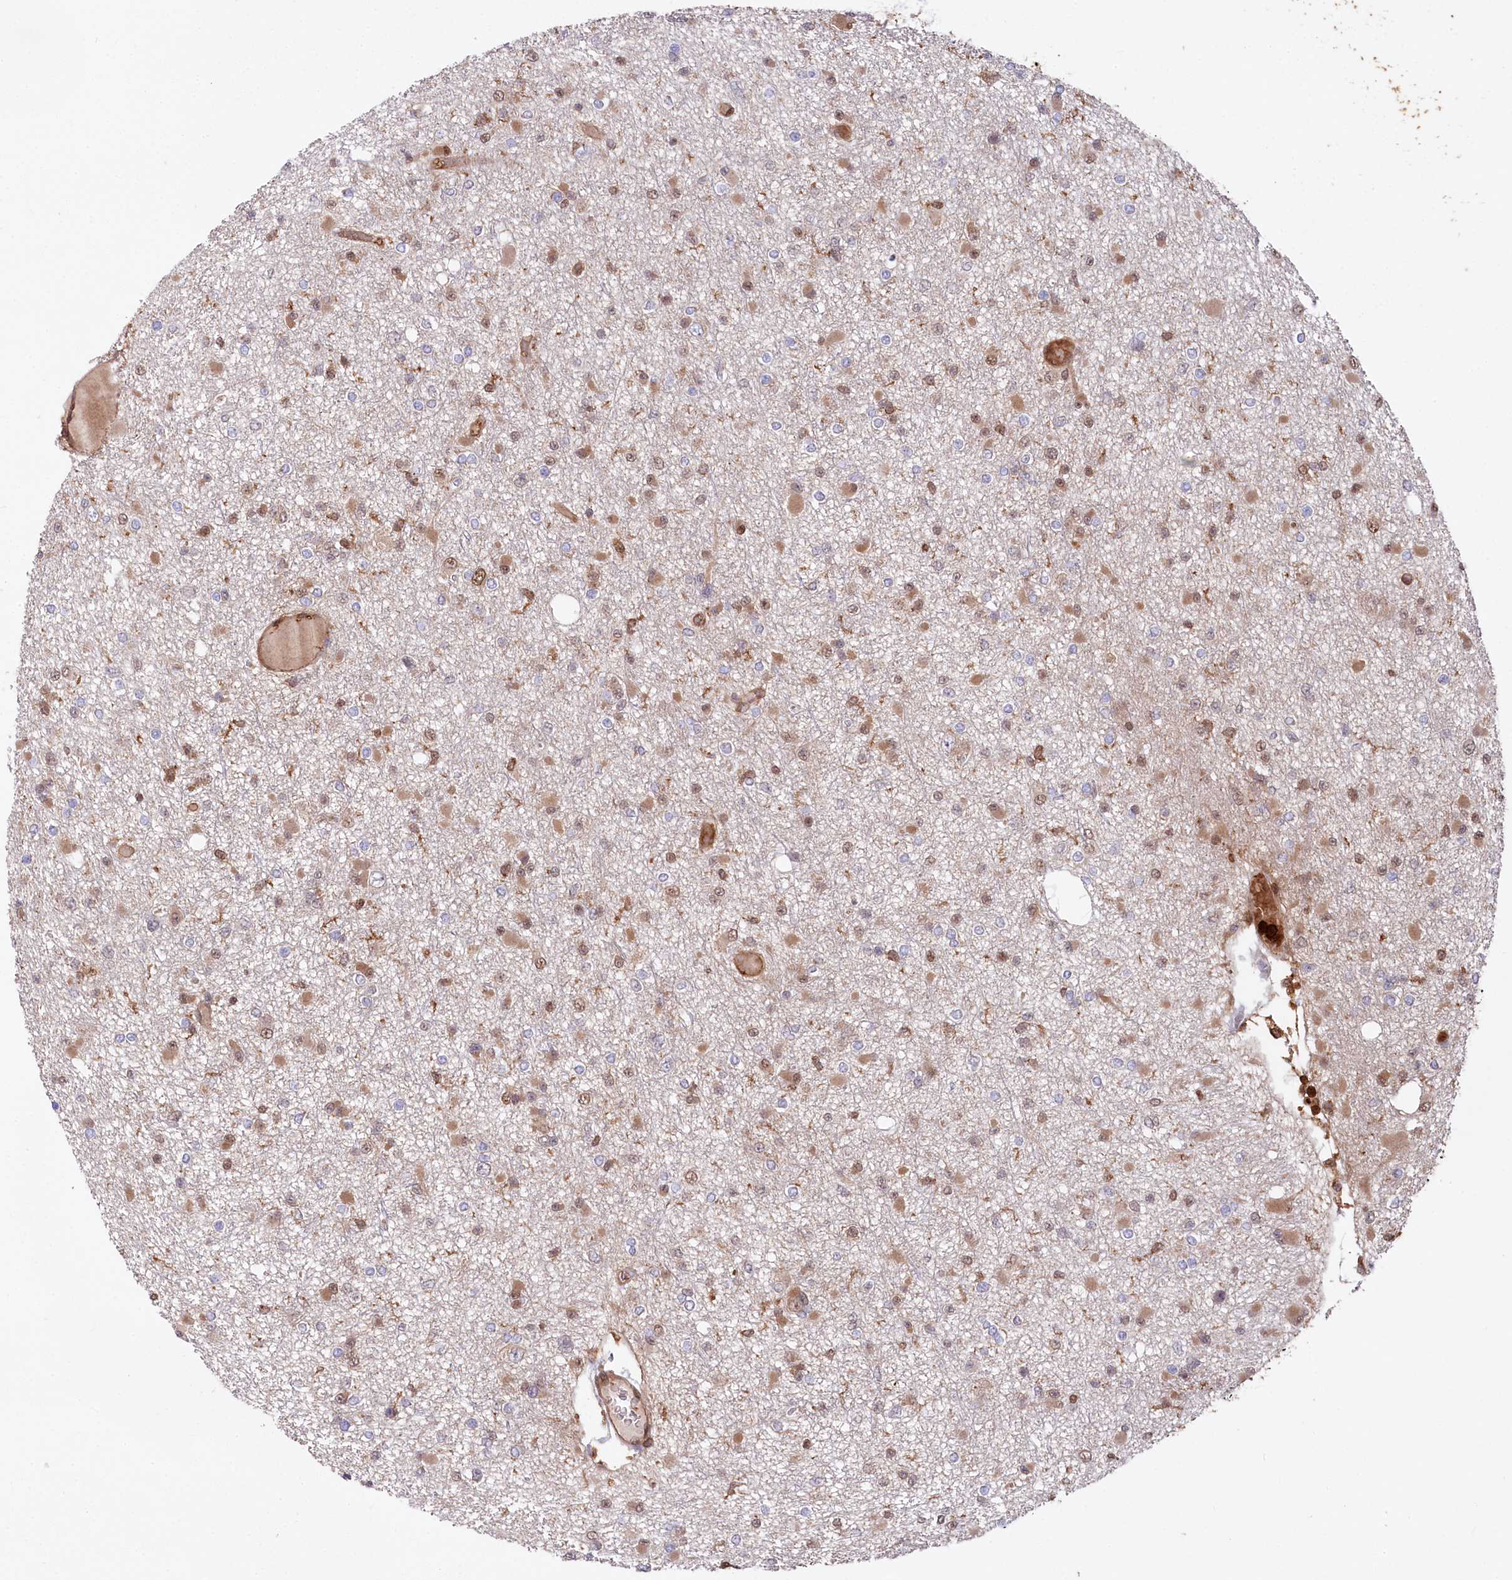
{"staining": {"intensity": "moderate", "quantity": "25%-75%", "location": "cytoplasmic/membranous,nuclear"}, "tissue": "glioma", "cell_type": "Tumor cells", "image_type": "cancer", "snomed": [{"axis": "morphology", "description": "Glioma, malignant, Low grade"}, {"axis": "topography", "description": "Brain"}], "caption": "Immunohistochemistry photomicrograph of neoplastic tissue: human malignant glioma (low-grade) stained using immunohistochemistry (IHC) reveals medium levels of moderate protein expression localized specifically in the cytoplasmic/membranous and nuclear of tumor cells, appearing as a cytoplasmic/membranous and nuclear brown color.", "gene": "LSG1", "patient": {"sex": "female", "age": 22}}